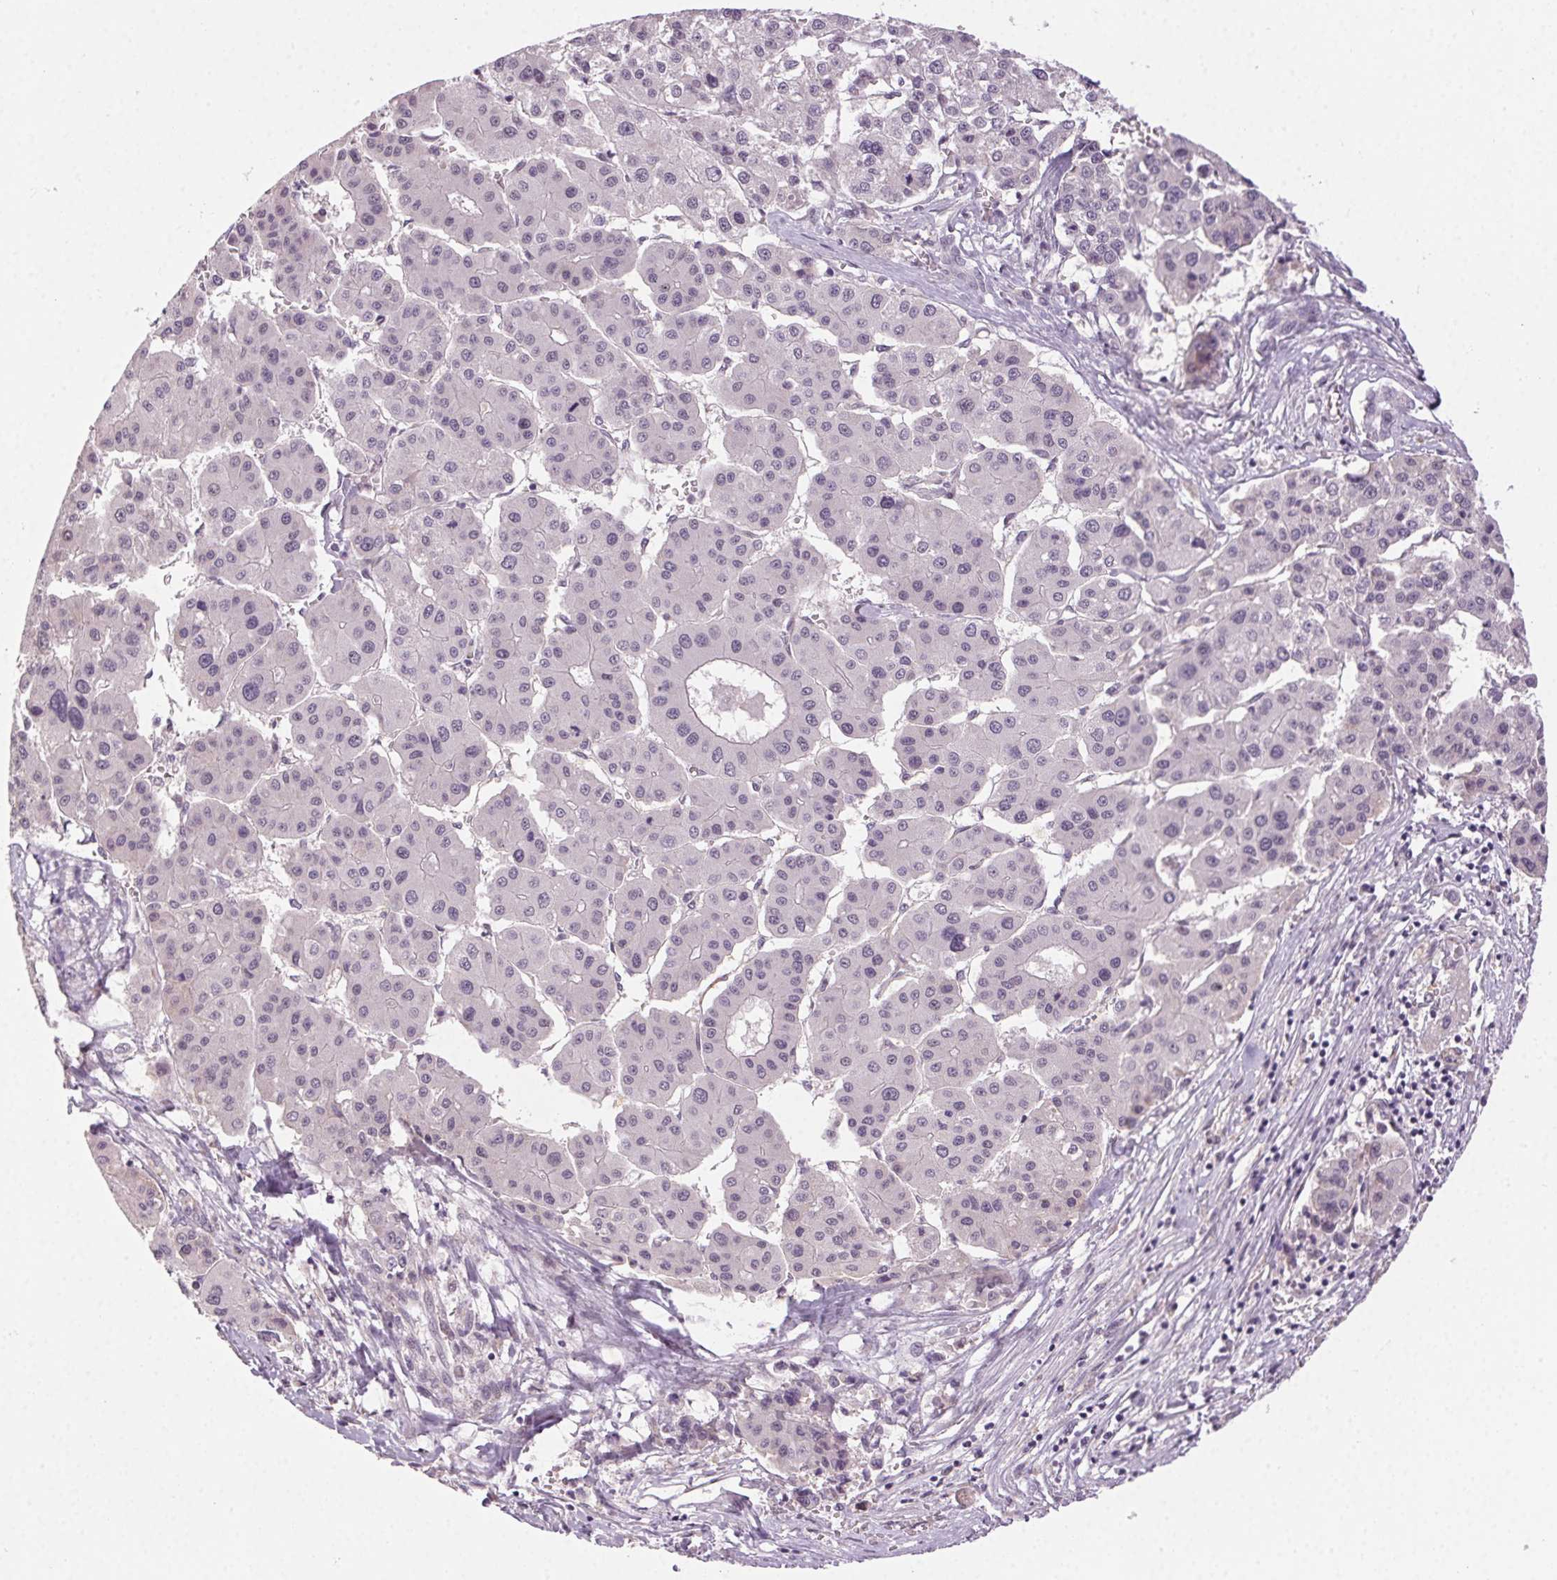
{"staining": {"intensity": "negative", "quantity": "none", "location": "none"}, "tissue": "liver cancer", "cell_type": "Tumor cells", "image_type": "cancer", "snomed": [{"axis": "morphology", "description": "Carcinoma, Hepatocellular, NOS"}, {"axis": "topography", "description": "Liver"}], "caption": "A high-resolution histopathology image shows immunohistochemistry (IHC) staining of hepatocellular carcinoma (liver), which demonstrates no significant expression in tumor cells.", "gene": "FAM168A", "patient": {"sex": "male", "age": 73}}